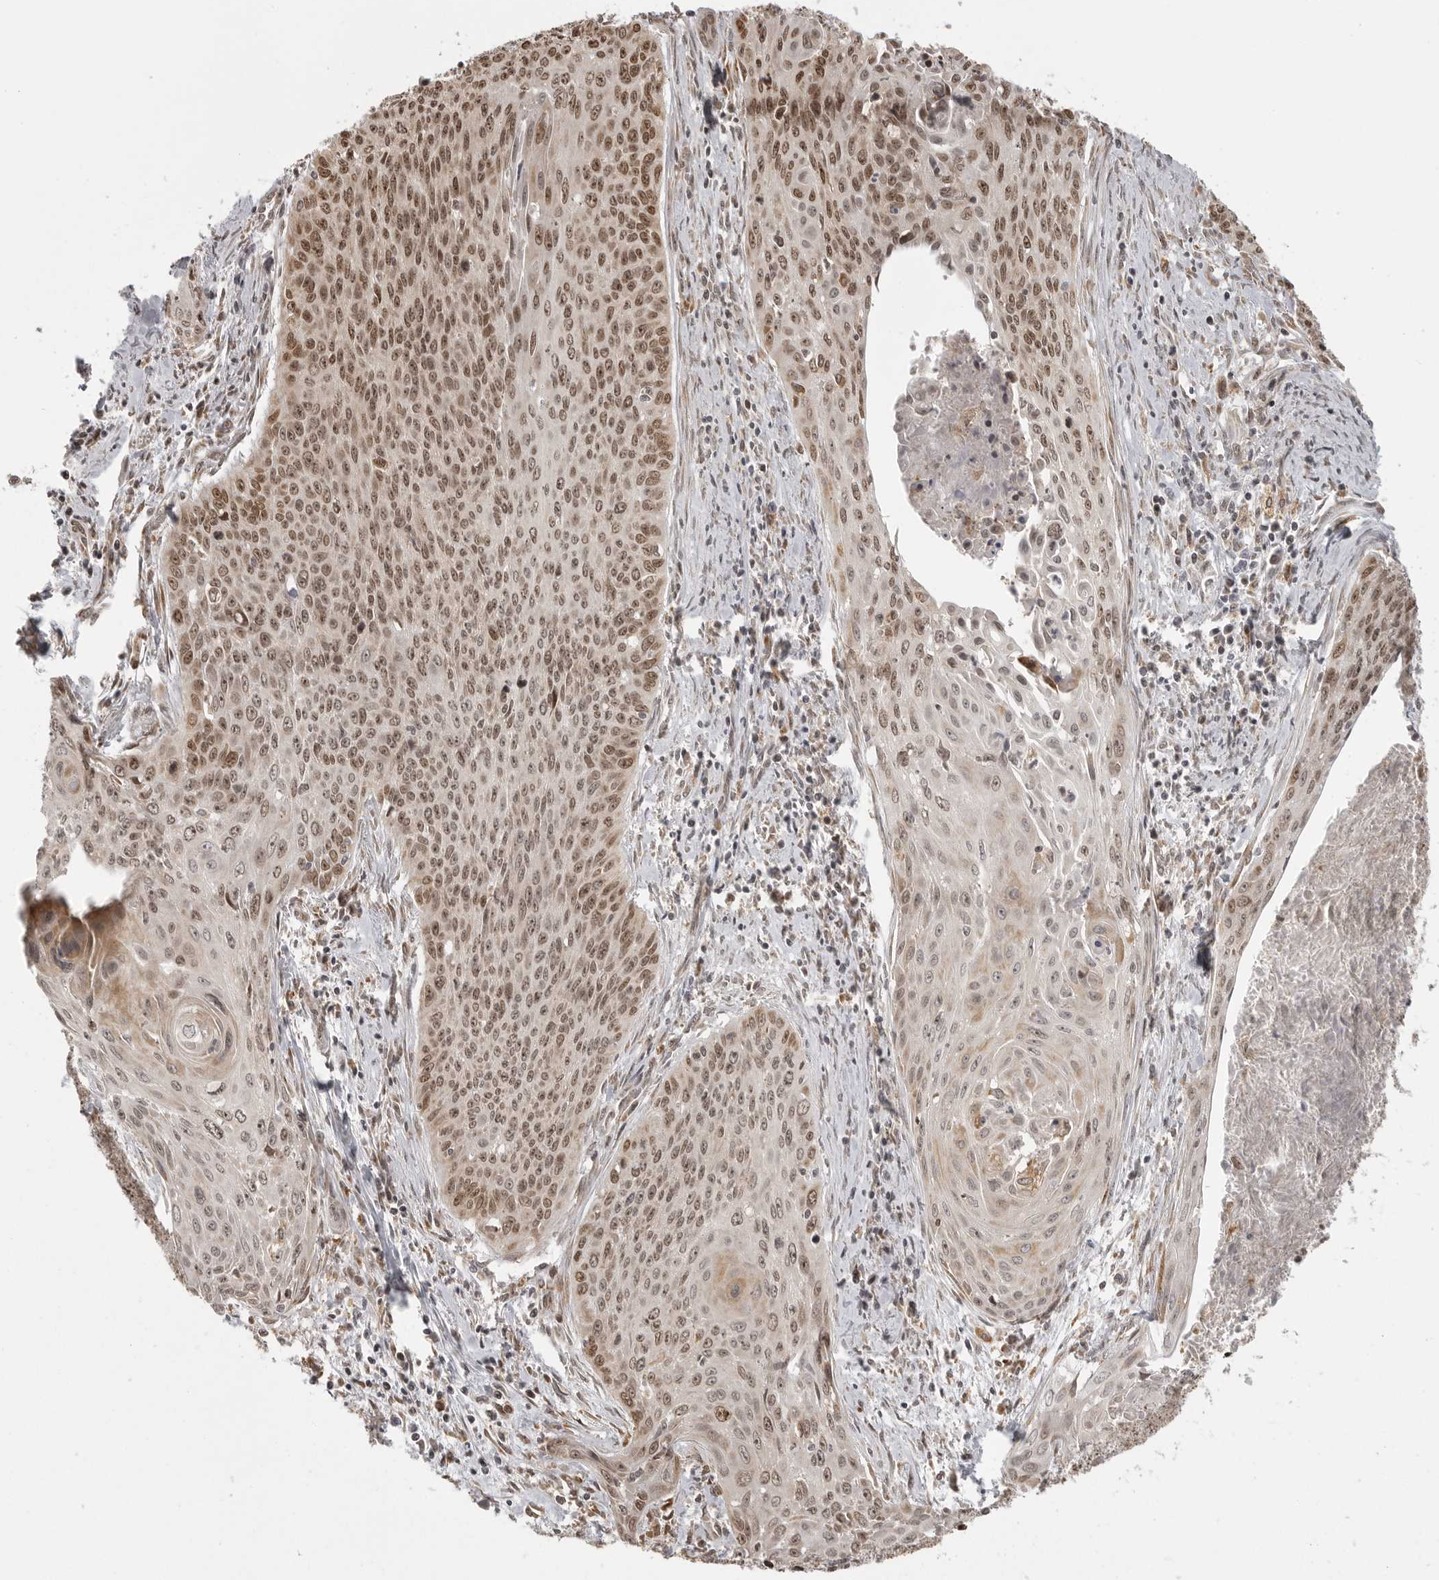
{"staining": {"intensity": "moderate", "quantity": ">75%", "location": "nuclear"}, "tissue": "cervical cancer", "cell_type": "Tumor cells", "image_type": "cancer", "snomed": [{"axis": "morphology", "description": "Squamous cell carcinoma, NOS"}, {"axis": "topography", "description": "Cervix"}], "caption": "About >75% of tumor cells in cervical cancer show moderate nuclear protein staining as visualized by brown immunohistochemical staining.", "gene": "ISG20L2", "patient": {"sex": "female", "age": 55}}